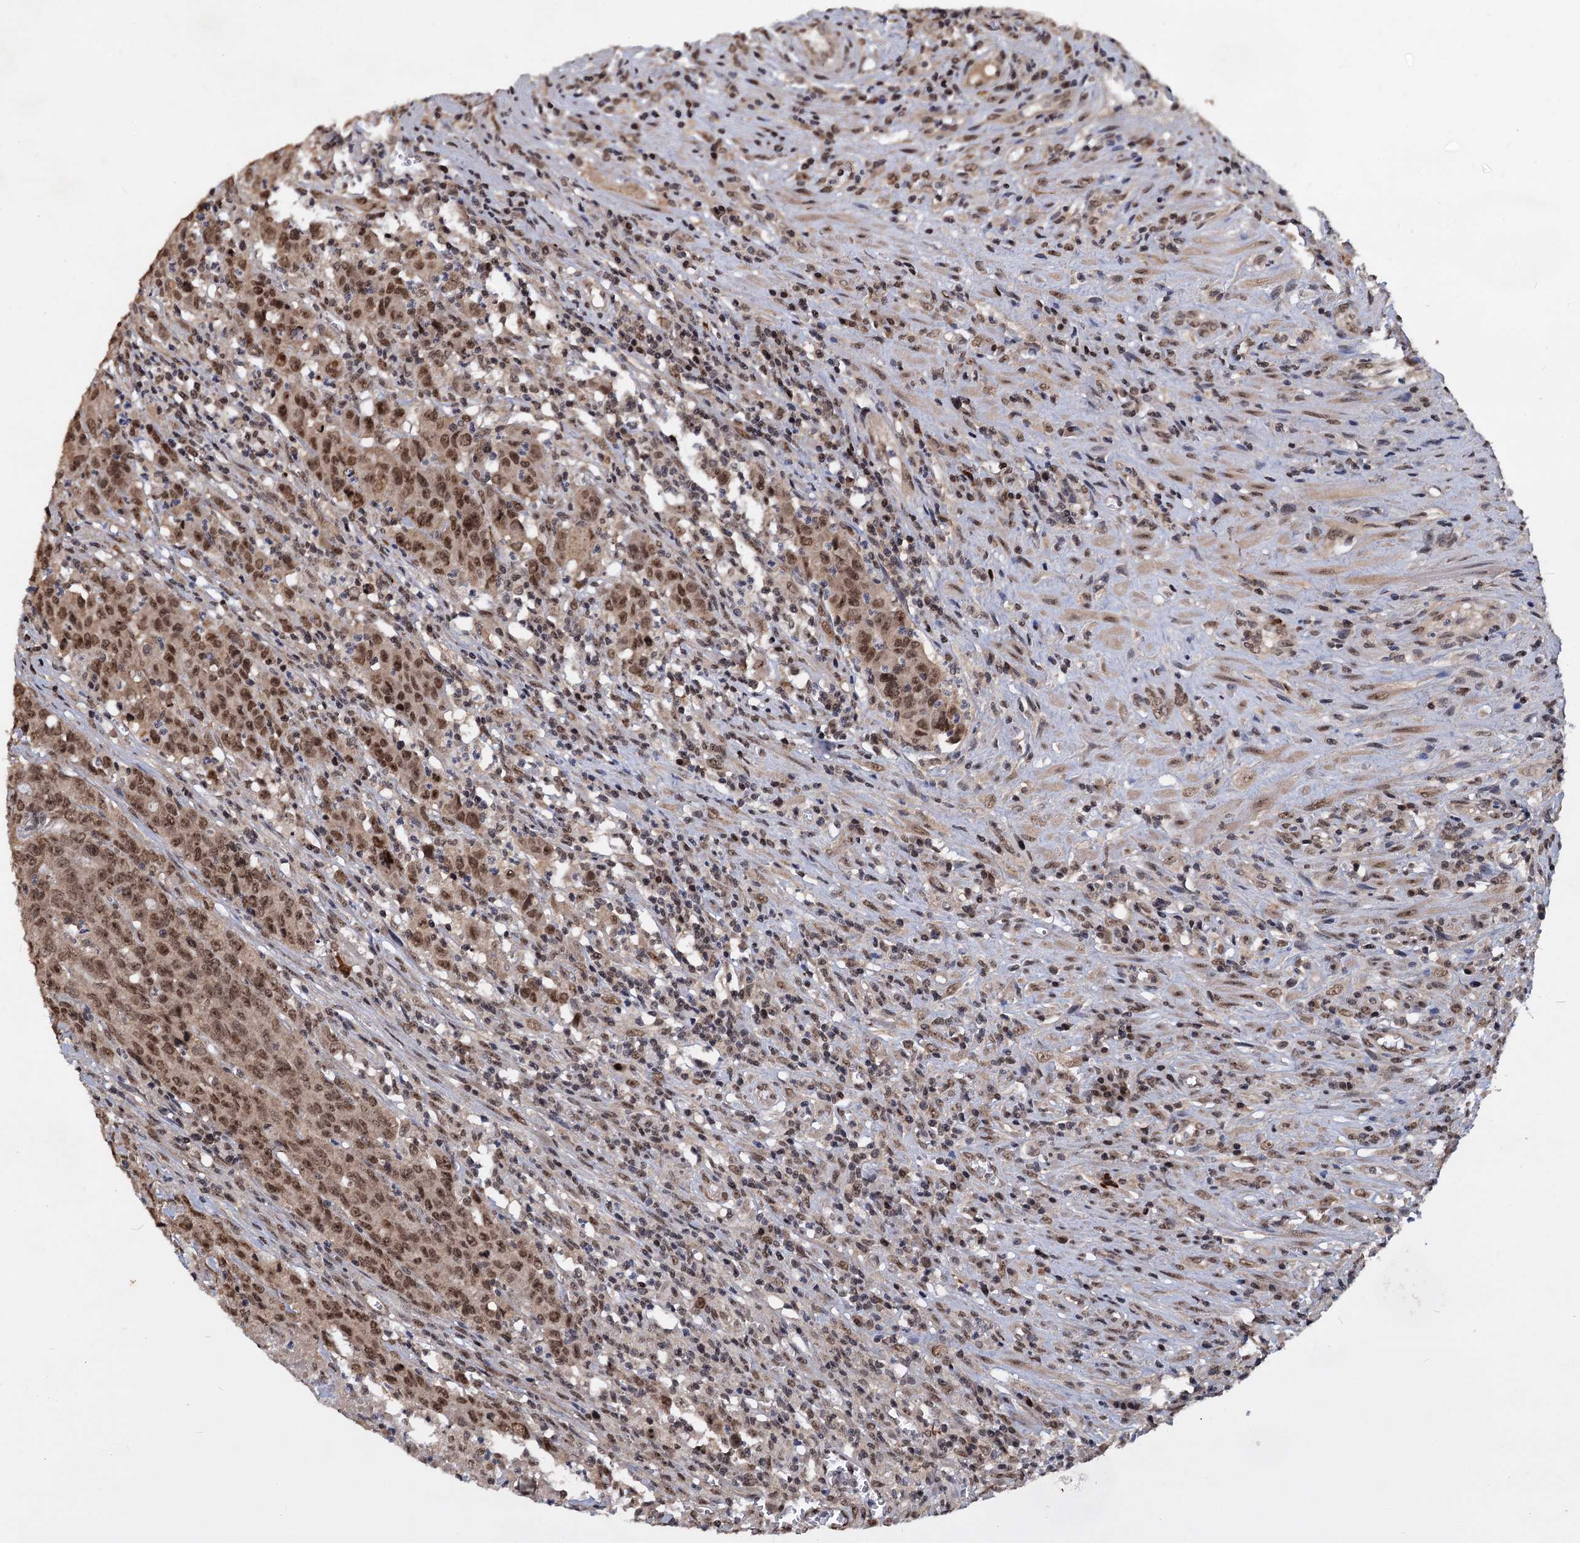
{"staining": {"intensity": "moderate", "quantity": ">75%", "location": "nuclear"}, "tissue": "colorectal cancer", "cell_type": "Tumor cells", "image_type": "cancer", "snomed": [{"axis": "morphology", "description": "Adenocarcinoma, NOS"}, {"axis": "topography", "description": "Colon"}], "caption": "Immunohistochemistry of human colorectal cancer shows medium levels of moderate nuclear positivity in approximately >75% of tumor cells.", "gene": "FAM216B", "patient": {"sex": "male", "age": 62}}